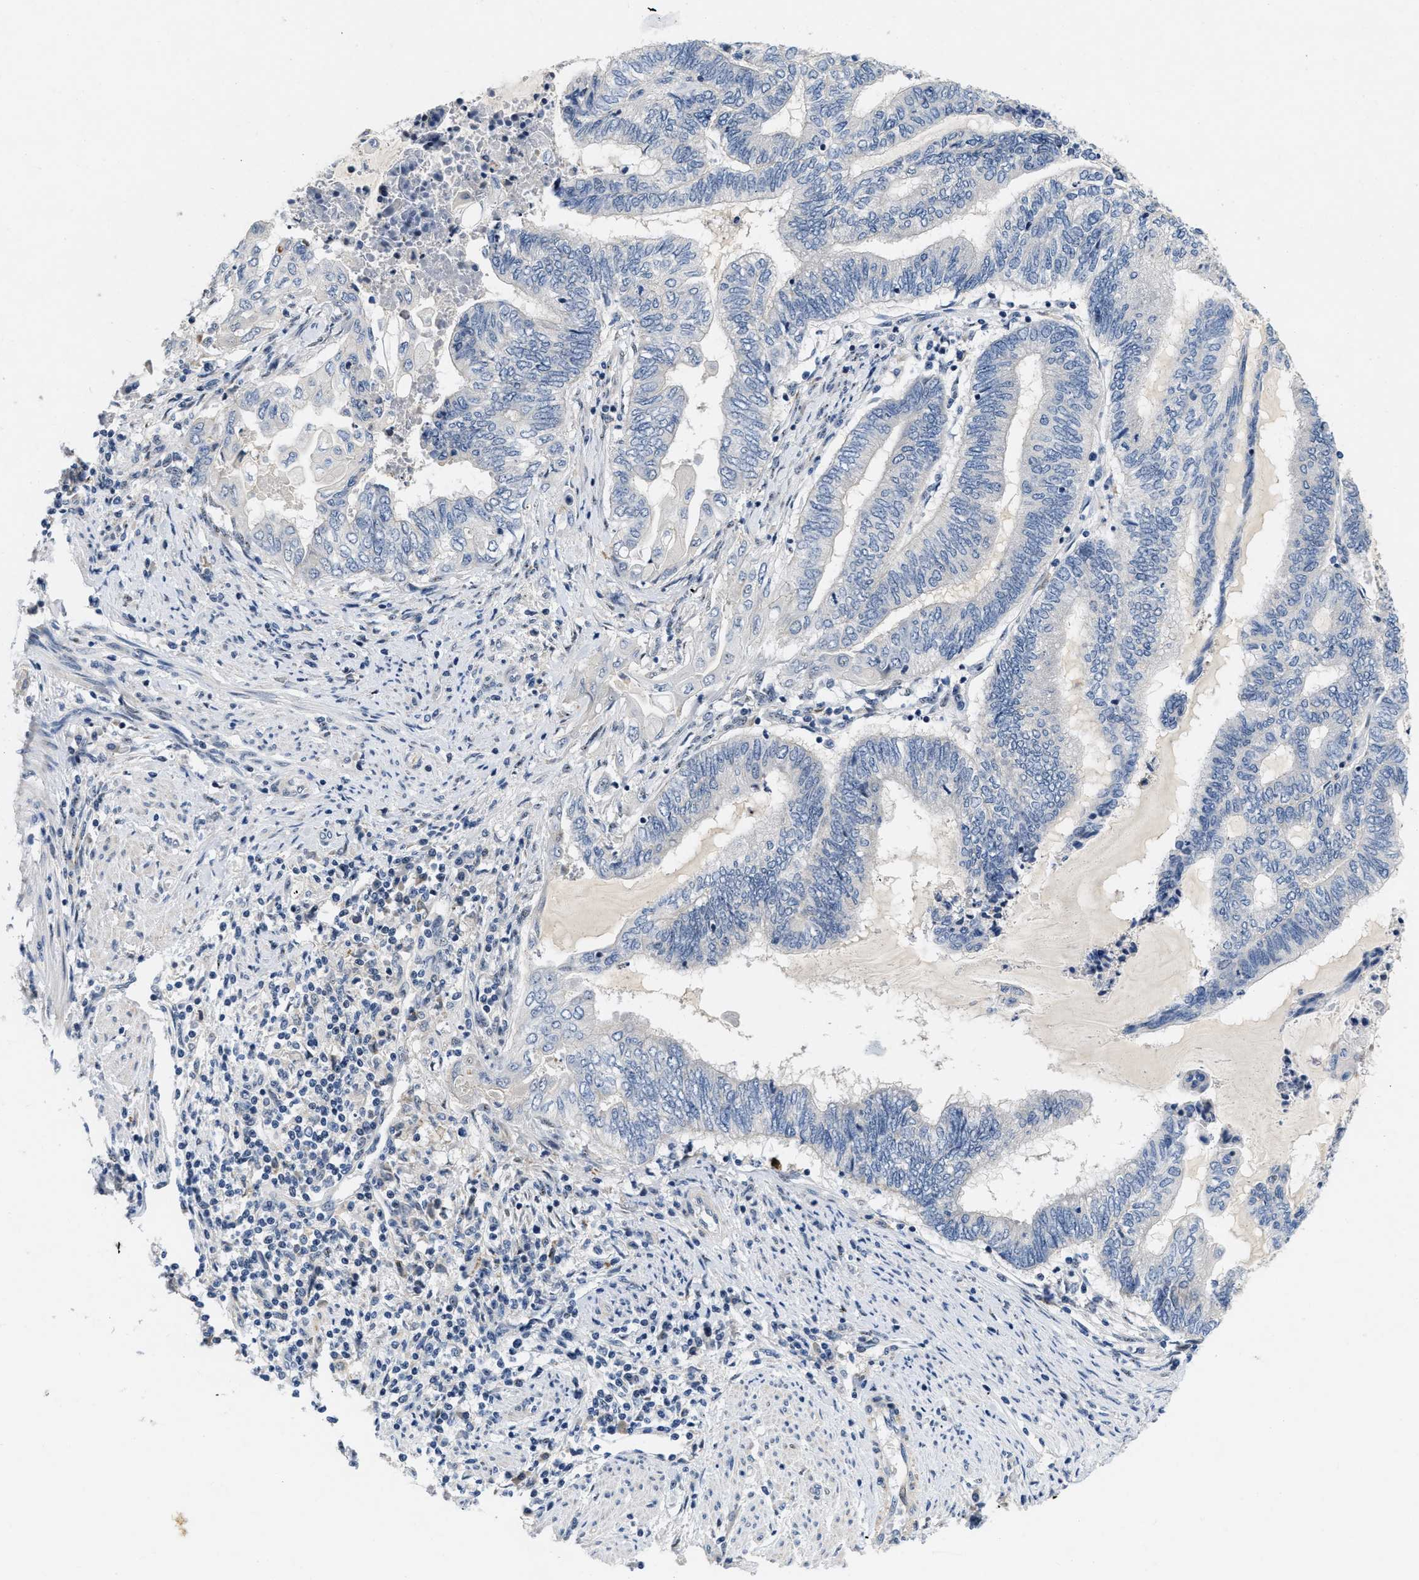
{"staining": {"intensity": "negative", "quantity": "none", "location": "none"}, "tissue": "endometrial cancer", "cell_type": "Tumor cells", "image_type": "cancer", "snomed": [{"axis": "morphology", "description": "Adenocarcinoma, NOS"}, {"axis": "topography", "description": "Uterus"}, {"axis": "topography", "description": "Endometrium"}], "caption": "Photomicrograph shows no protein staining in tumor cells of endometrial cancer tissue. (DAB (3,3'-diaminobenzidine) immunohistochemistry (IHC) visualized using brightfield microscopy, high magnification).", "gene": "VIP", "patient": {"sex": "female", "age": 70}}